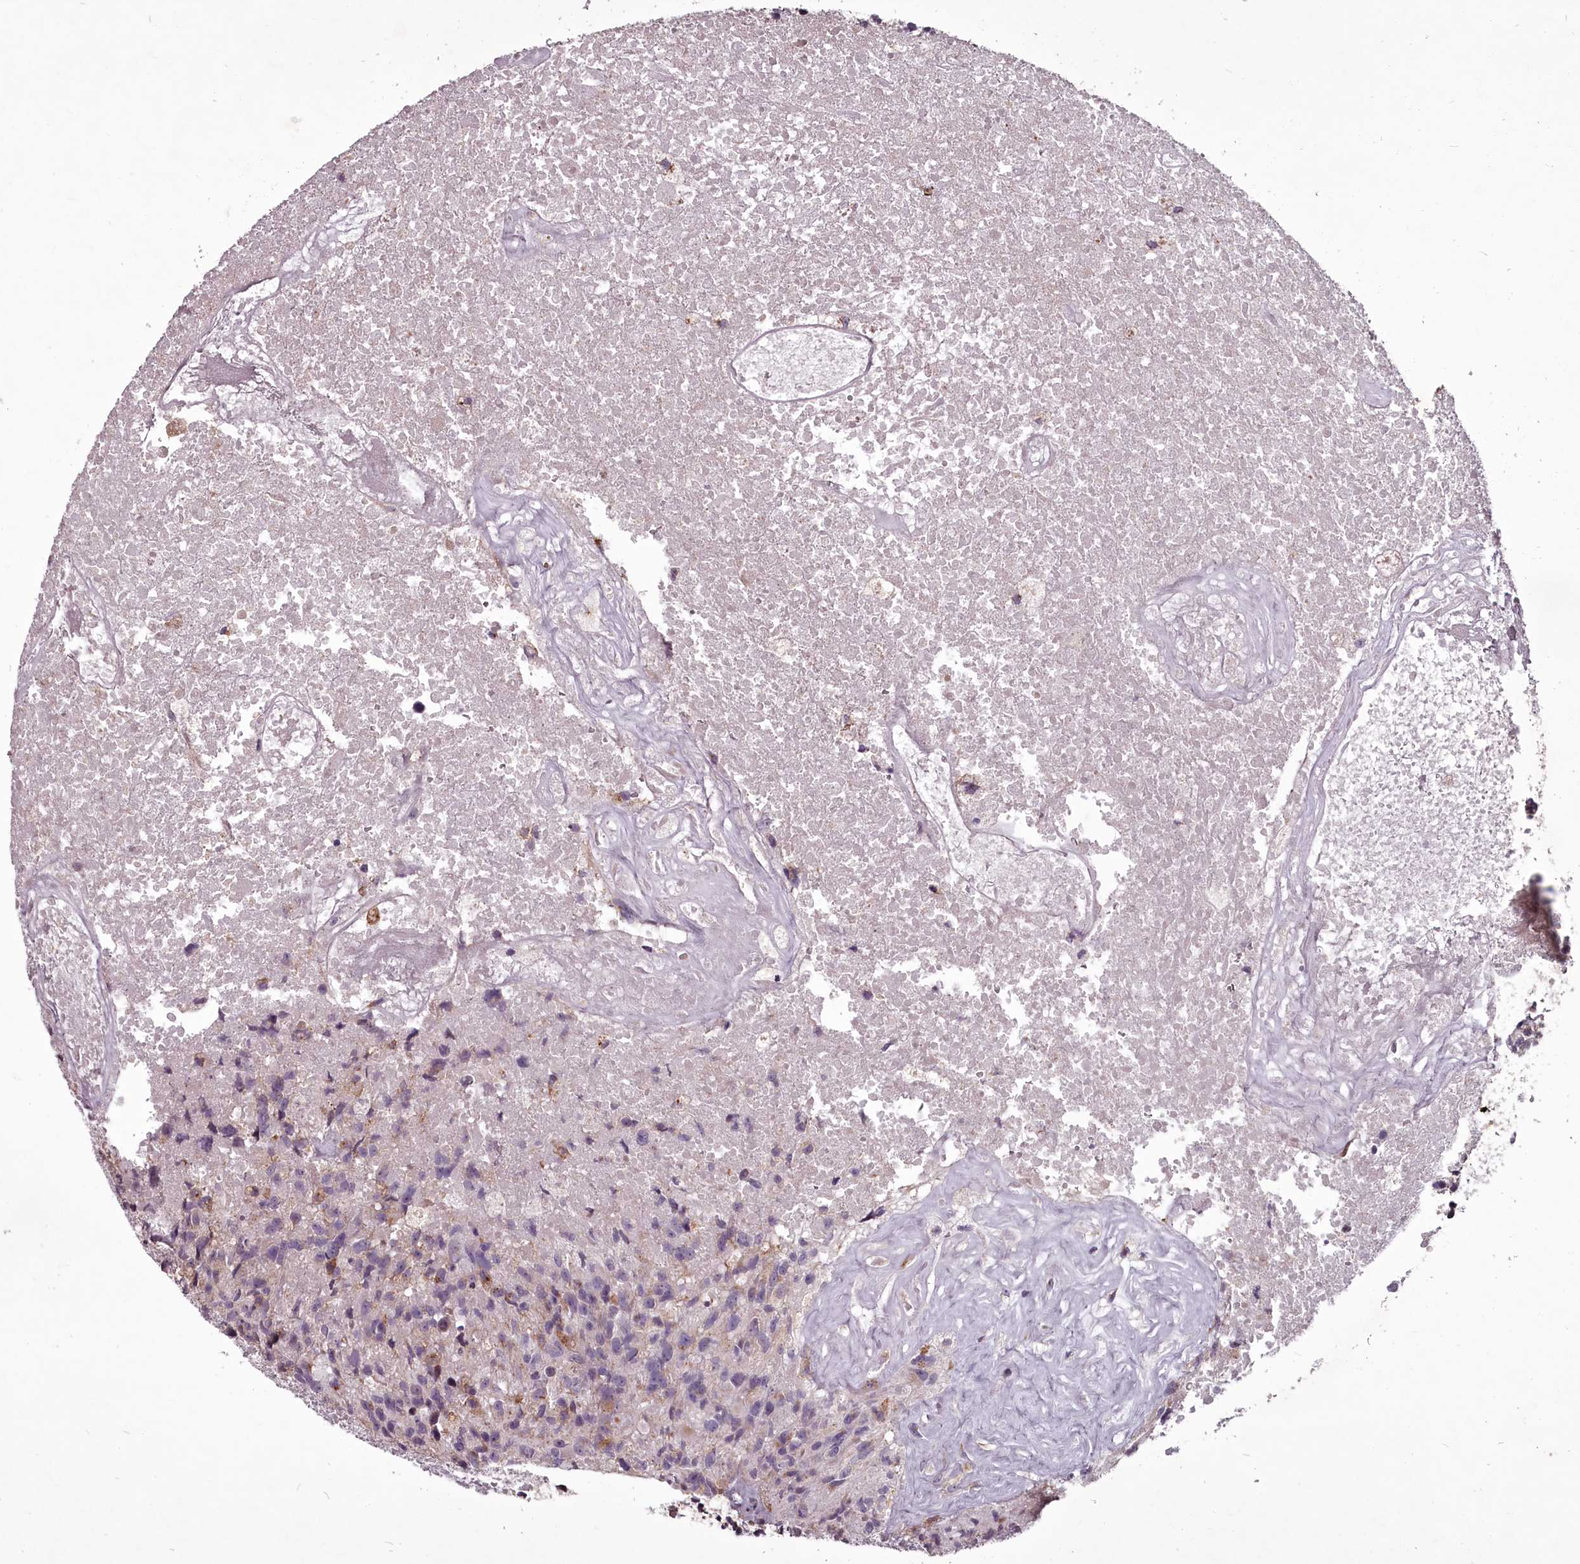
{"staining": {"intensity": "negative", "quantity": "none", "location": "none"}, "tissue": "glioma", "cell_type": "Tumor cells", "image_type": "cancer", "snomed": [{"axis": "morphology", "description": "Glioma, malignant, High grade"}, {"axis": "topography", "description": "Brain"}], "caption": "Immunohistochemistry micrograph of neoplastic tissue: malignant high-grade glioma stained with DAB (3,3'-diaminobenzidine) displays no significant protein expression in tumor cells. The staining is performed using DAB (3,3'-diaminobenzidine) brown chromogen with nuclei counter-stained in using hematoxylin.", "gene": "STX6", "patient": {"sex": "male", "age": 76}}